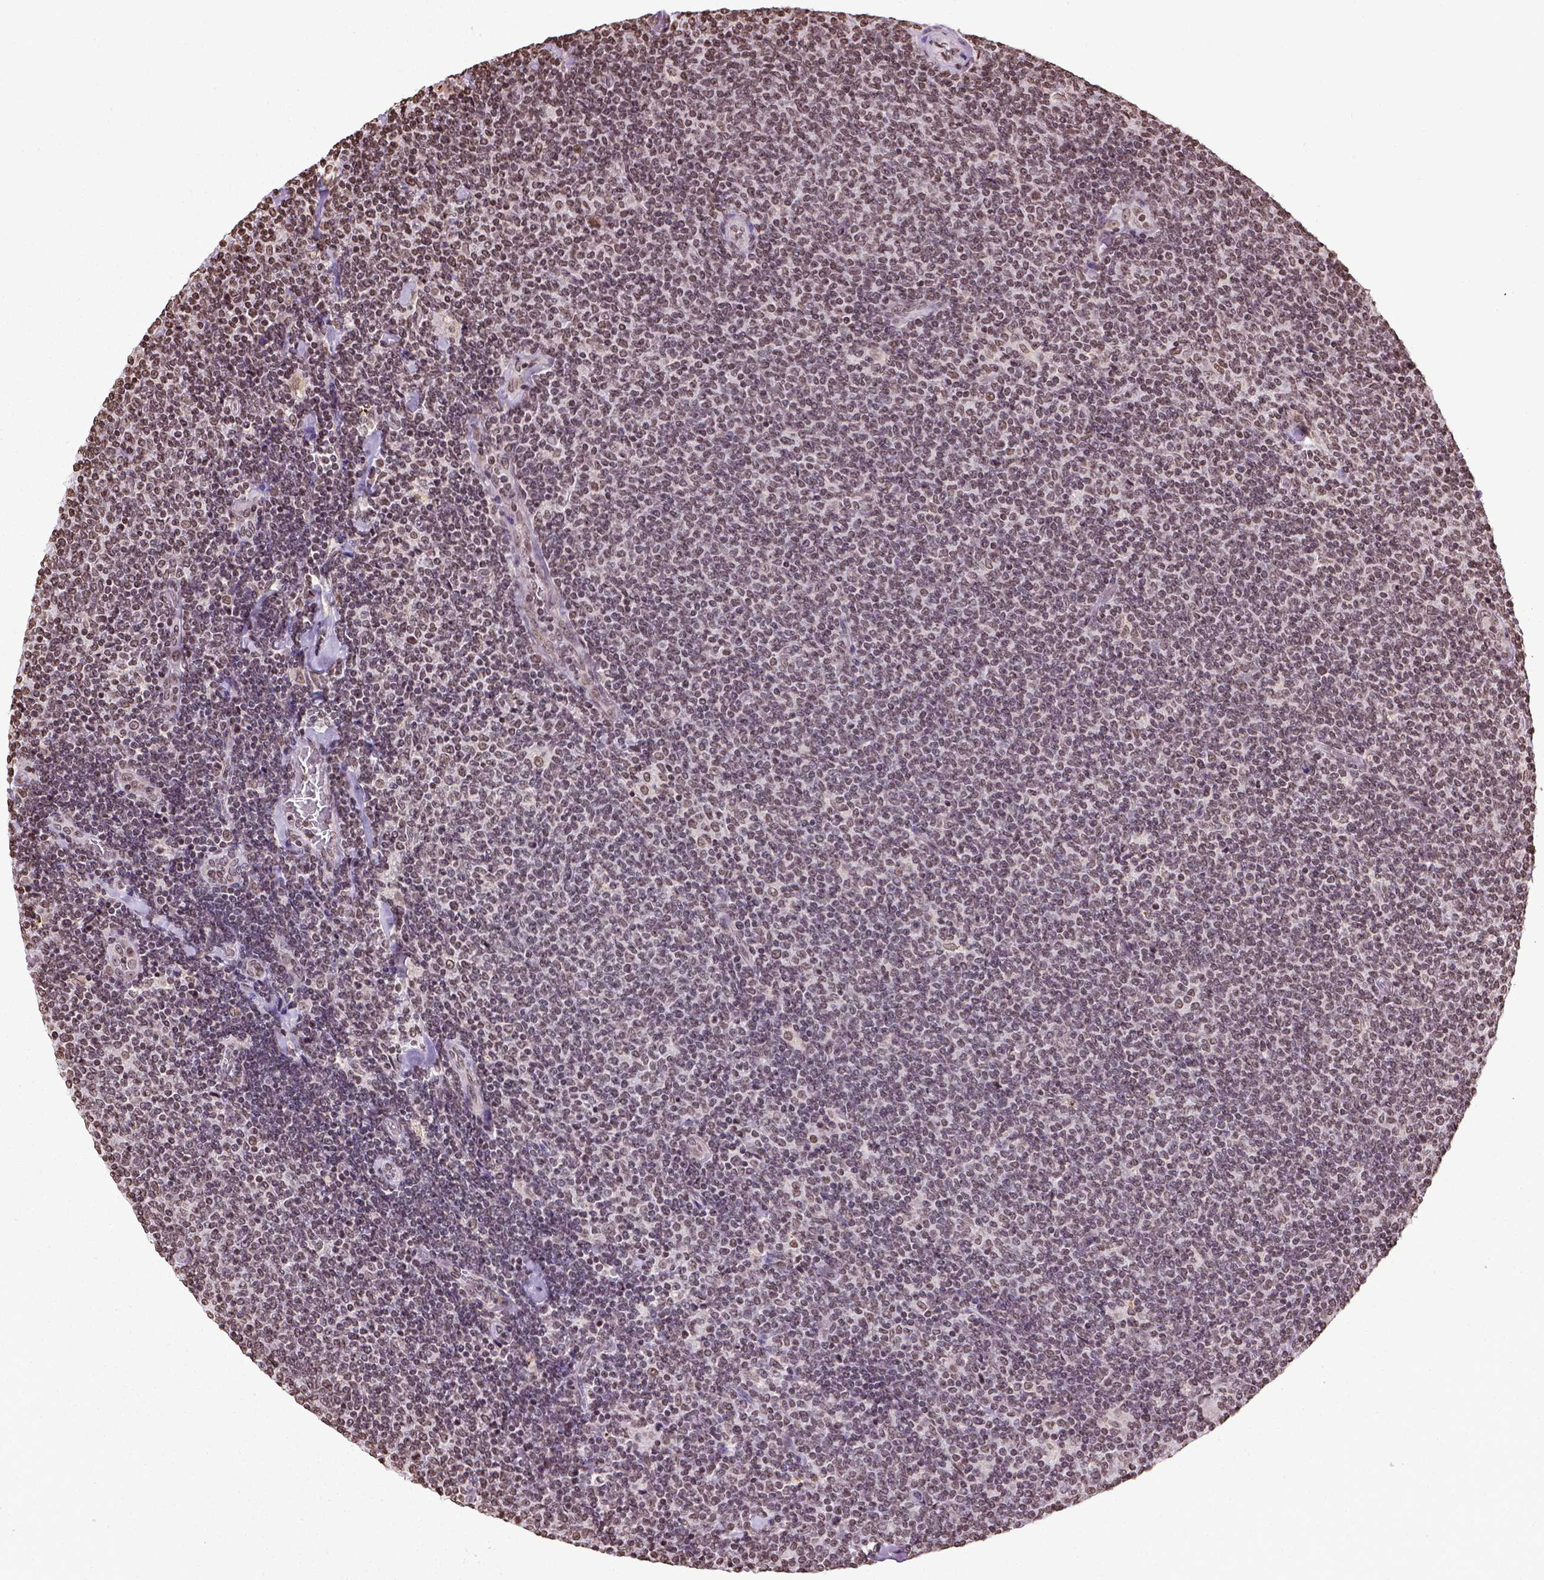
{"staining": {"intensity": "weak", "quantity": "25%-75%", "location": "nuclear"}, "tissue": "lymphoma", "cell_type": "Tumor cells", "image_type": "cancer", "snomed": [{"axis": "morphology", "description": "Malignant lymphoma, non-Hodgkin's type, Low grade"}, {"axis": "topography", "description": "Lymph node"}], "caption": "The immunohistochemical stain labels weak nuclear positivity in tumor cells of lymphoma tissue.", "gene": "ZNF75D", "patient": {"sex": "male", "age": 52}}